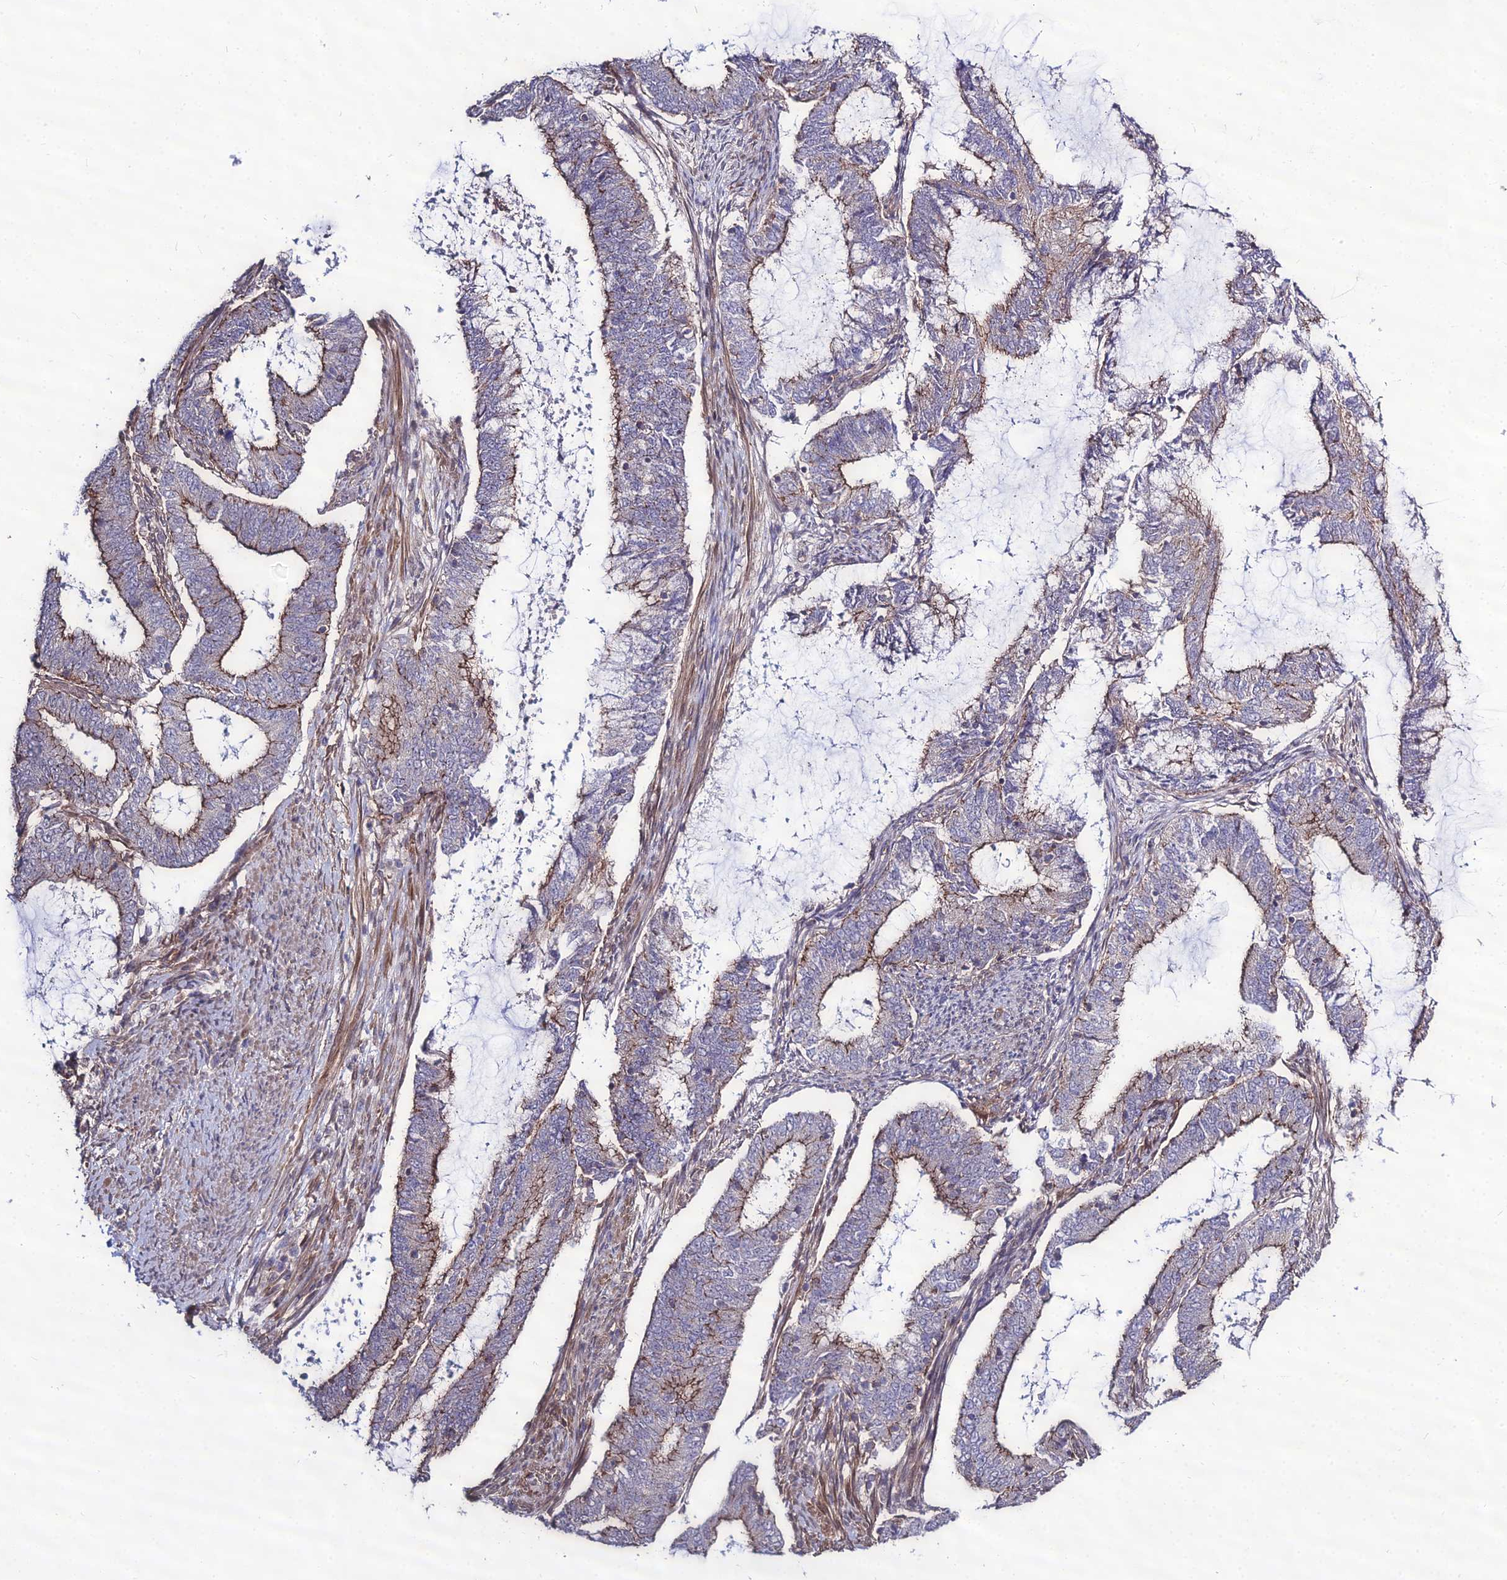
{"staining": {"intensity": "moderate", "quantity": "25%-75%", "location": "cytoplasmic/membranous"}, "tissue": "endometrial cancer", "cell_type": "Tumor cells", "image_type": "cancer", "snomed": [{"axis": "morphology", "description": "Adenocarcinoma, NOS"}, {"axis": "topography", "description": "Endometrium"}], "caption": "Protein staining reveals moderate cytoplasmic/membranous staining in about 25%-75% of tumor cells in endometrial cancer (adenocarcinoma).", "gene": "TSPYL2", "patient": {"sex": "female", "age": 51}}